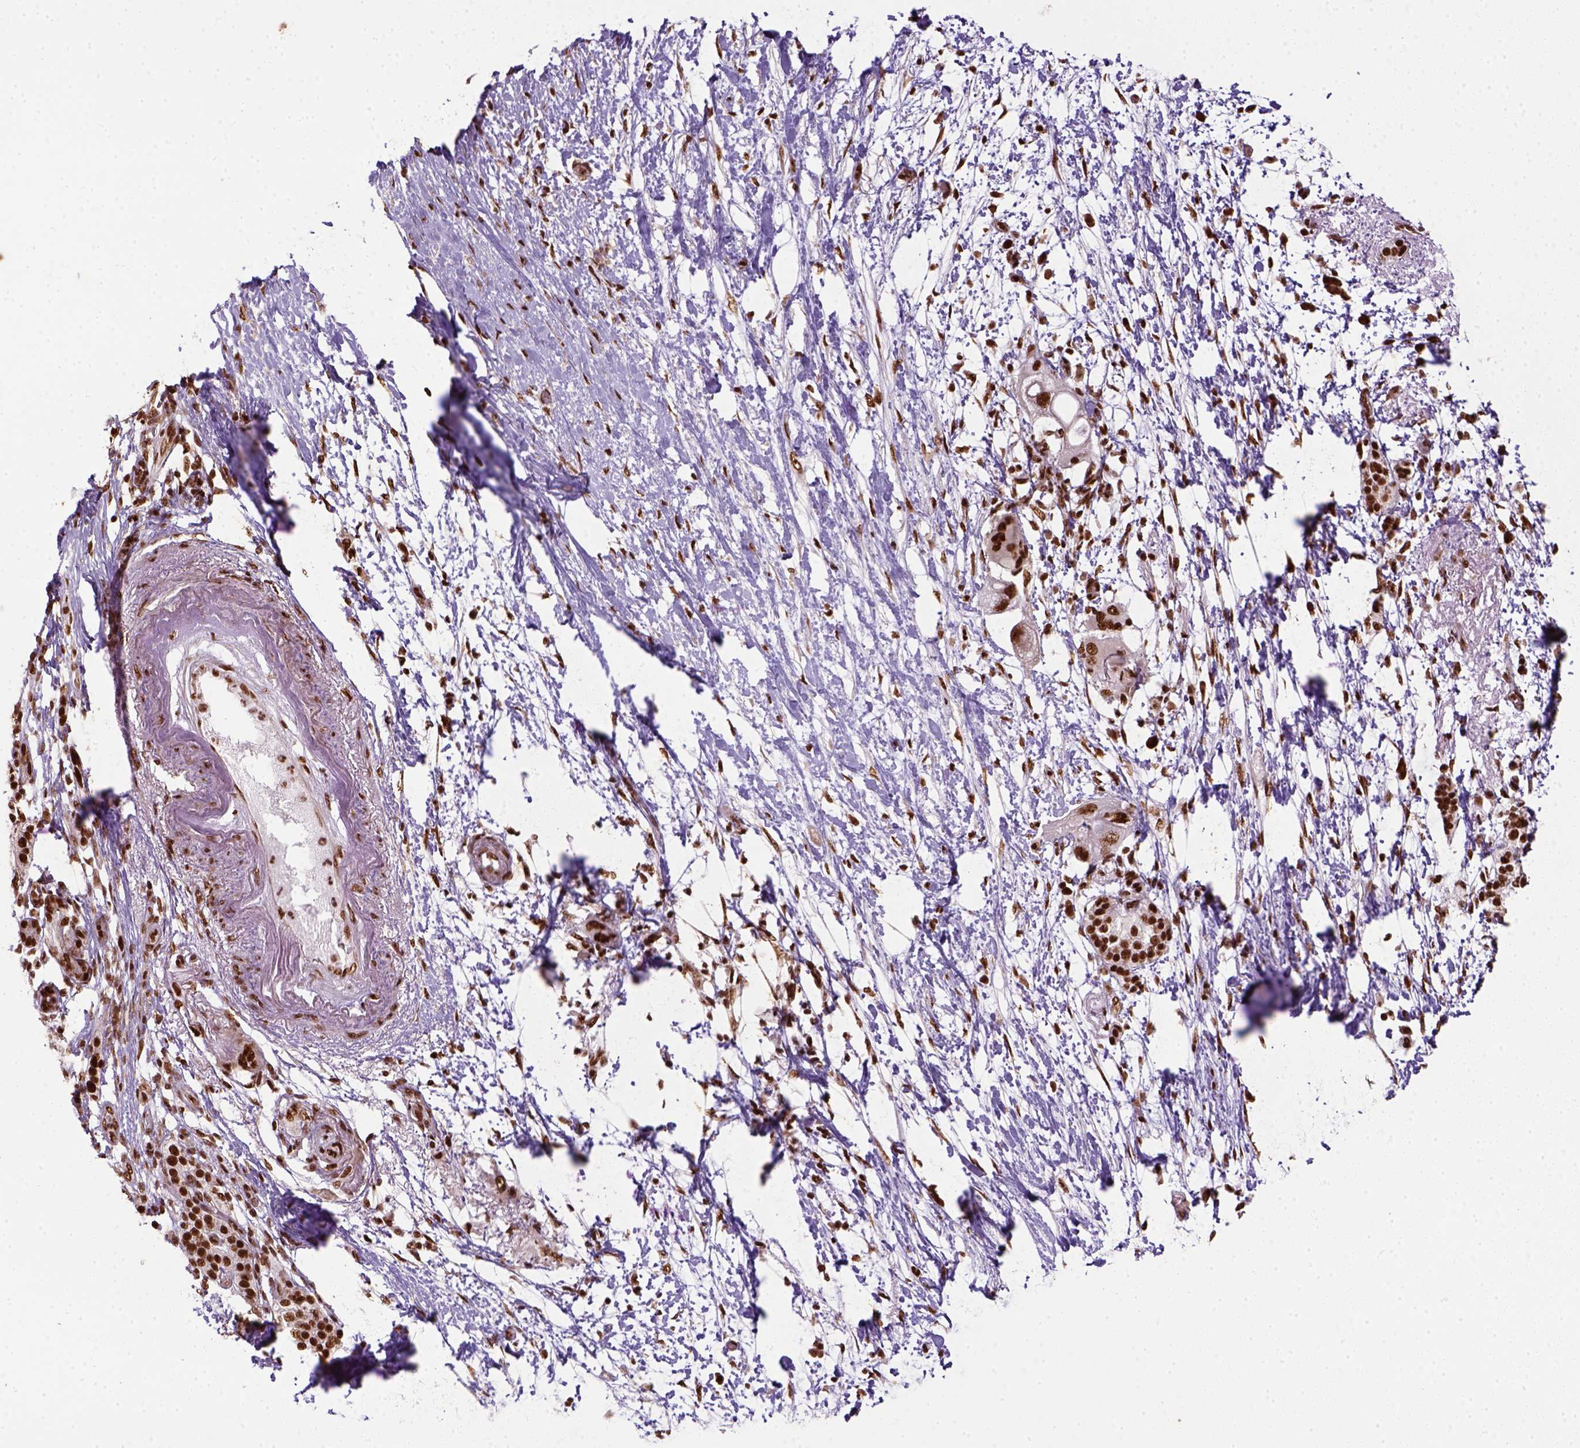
{"staining": {"intensity": "strong", "quantity": ">75%", "location": "nuclear"}, "tissue": "pancreatic cancer", "cell_type": "Tumor cells", "image_type": "cancer", "snomed": [{"axis": "morphology", "description": "Adenocarcinoma, NOS"}, {"axis": "topography", "description": "Pancreas"}], "caption": "A high amount of strong nuclear expression is seen in approximately >75% of tumor cells in pancreatic cancer (adenocarcinoma) tissue.", "gene": "CCAR1", "patient": {"sex": "female", "age": 72}}